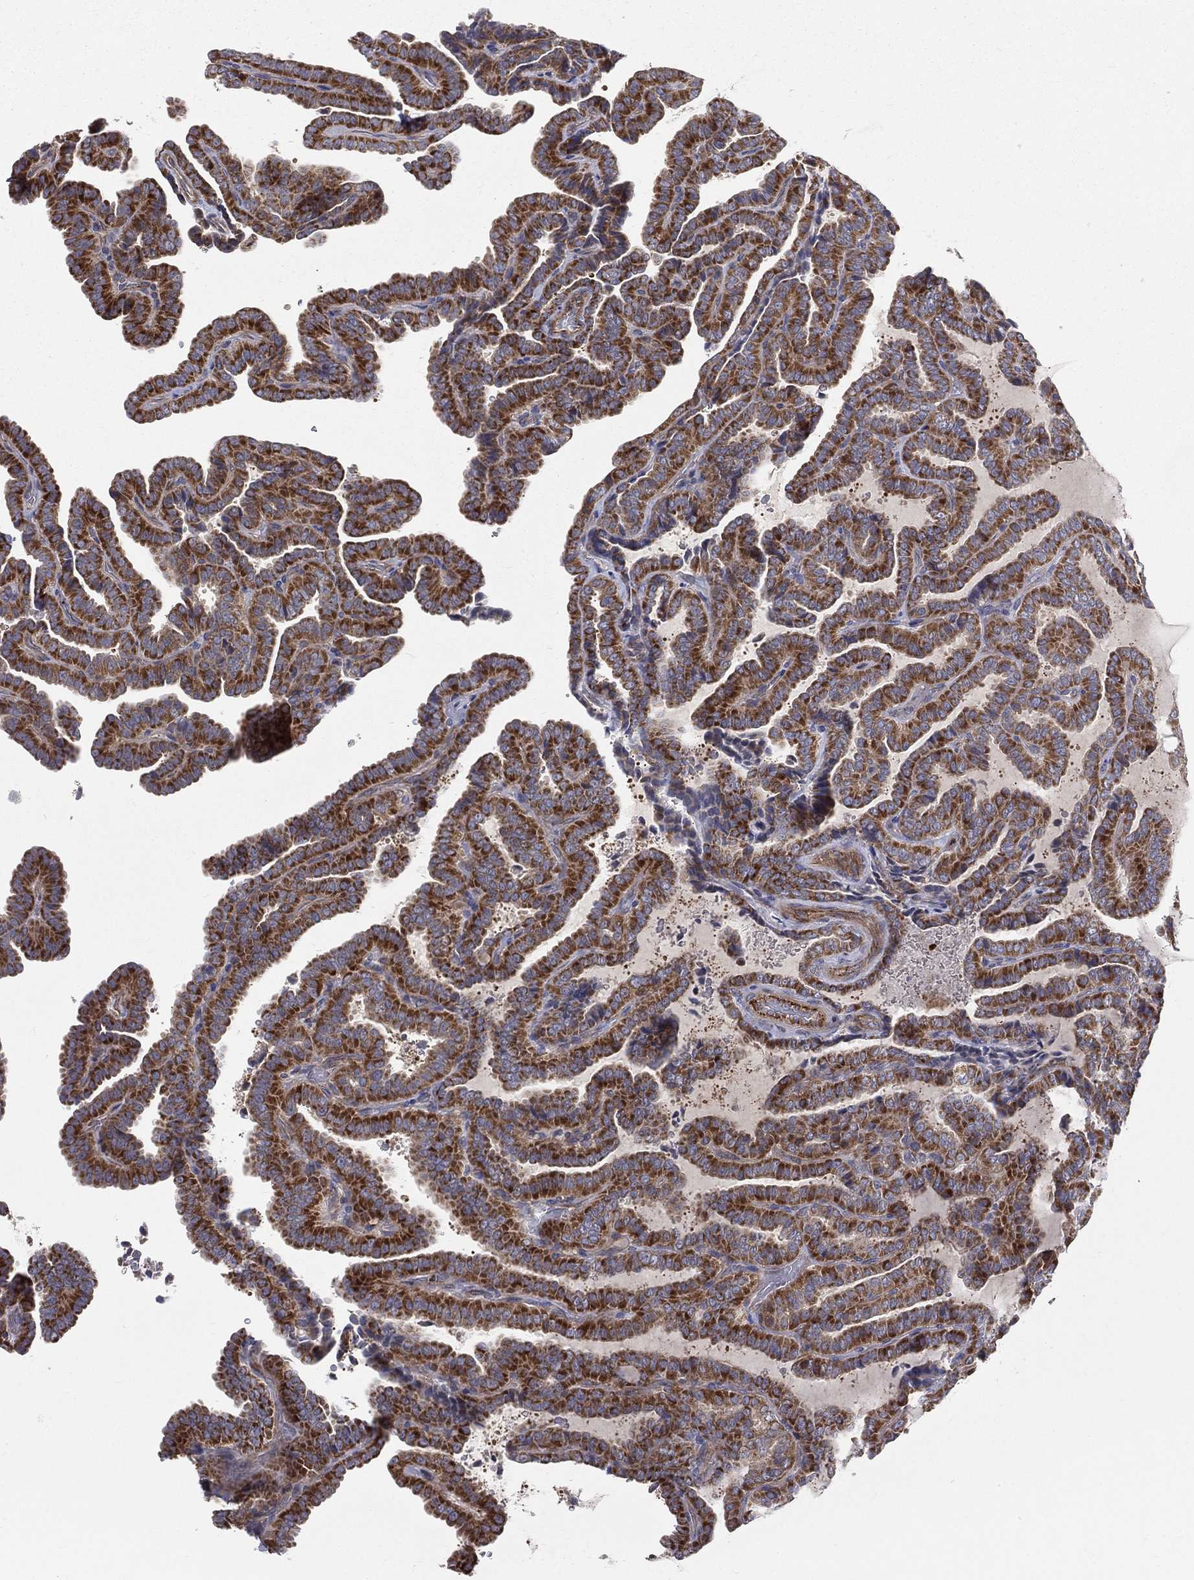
{"staining": {"intensity": "strong", "quantity": ">75%", "location": "cytoplasmic/membranous"}, "tissue": "thyroid cancer", "cell_type": "Tumor cells", "image_type": "cancer", "snomed": [{"axis": "morphology", "description": "Papillary adenocarcinoma, NOS"}, {"axis": "topography", "description": "Thyroid gland"}], "caption": "The immunohistochemical stain shows strong cytoplasmic/membranous expression in tumor cells of papillary adenocarcinoma (thyroid) tissue.", "gene": "POMZP3", "patient": {"sex": "female", "age": 39}}